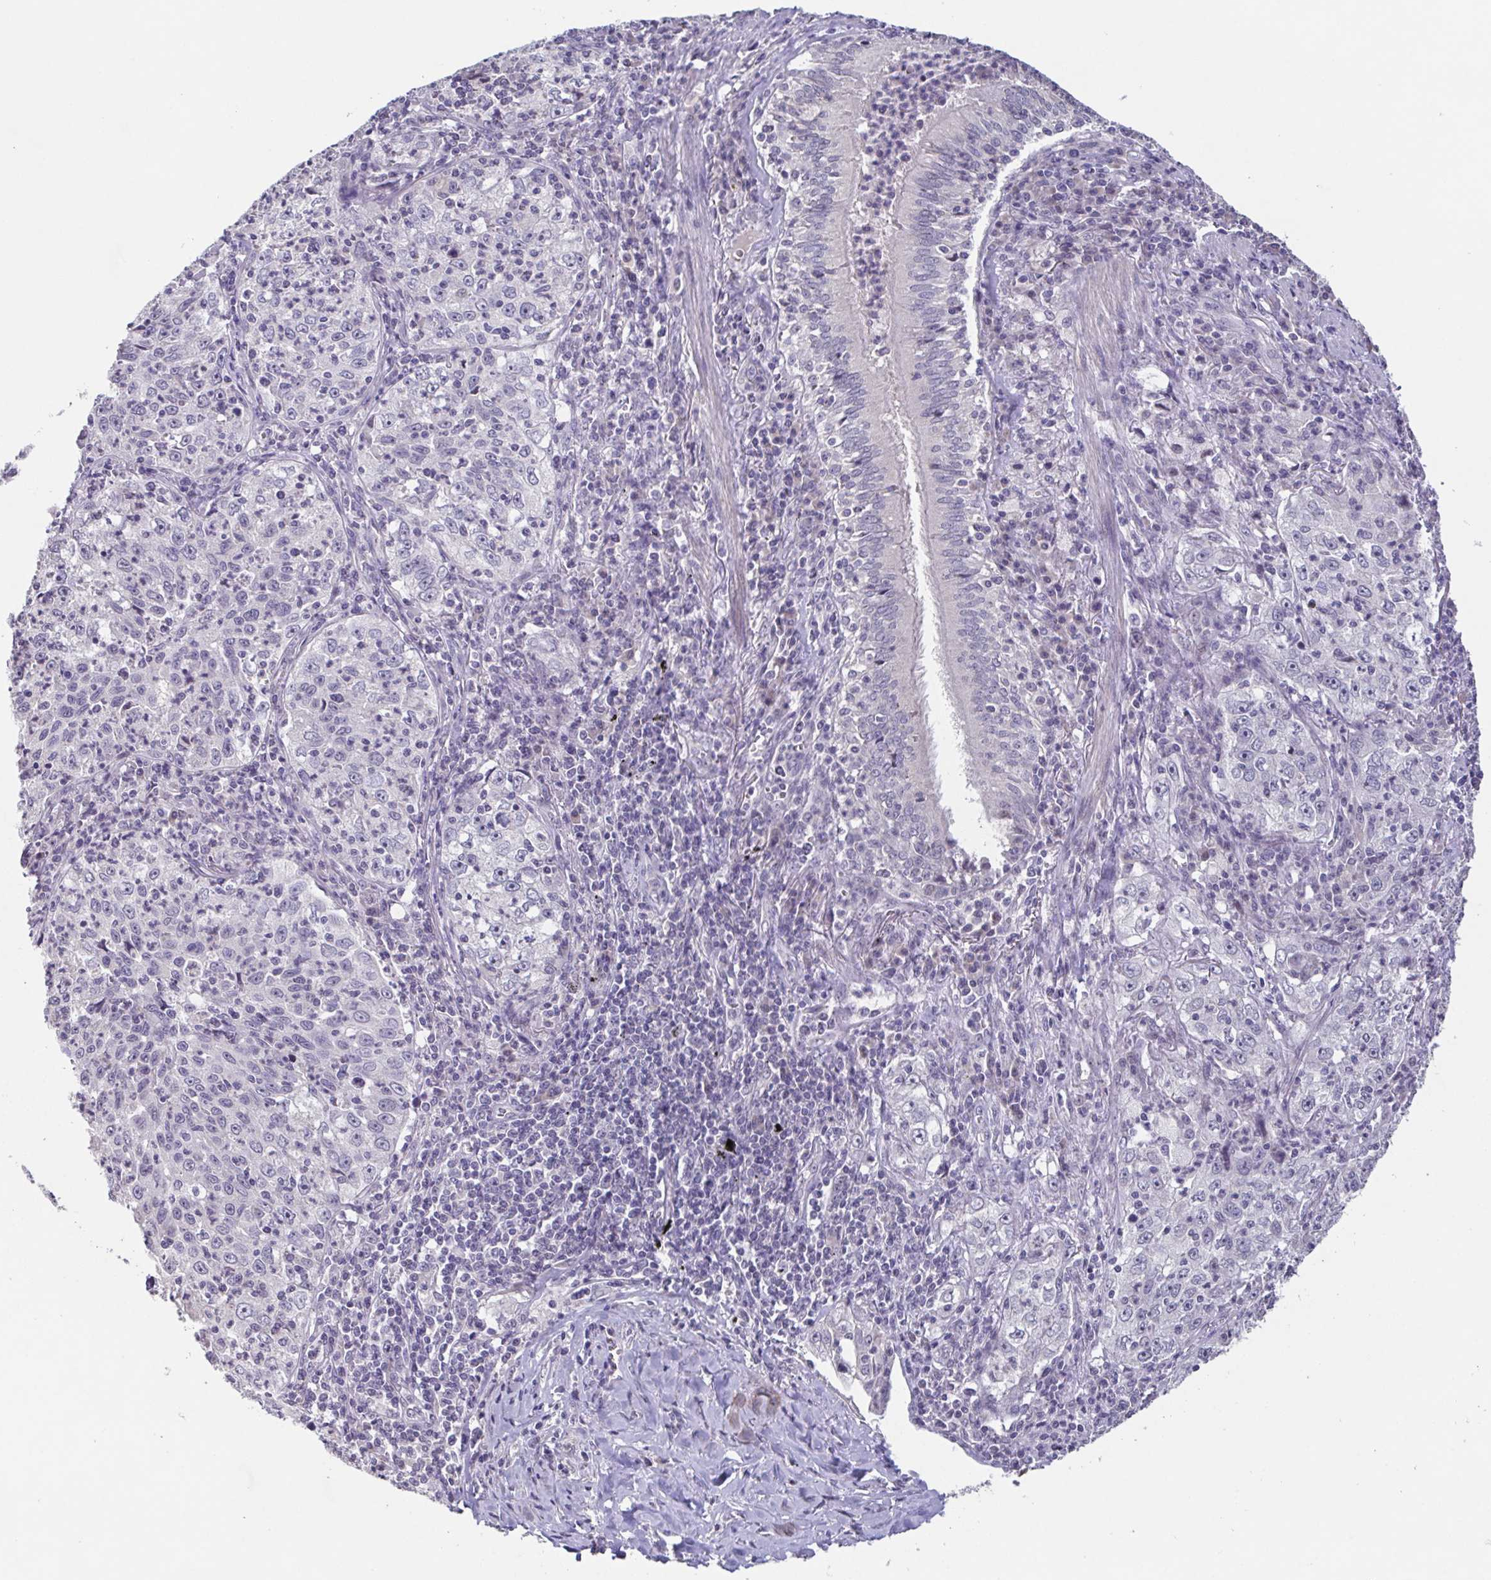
{"staining": {"intensity": "negative", "quantity": "none", "location": "none"}, "tissue": "lung cancer", "cell_type": "Tumor cells", "image_type": "cancer", "snomed": [{"axis": "morphology", "description": "Squamous cell carcinoma, NOS"}, {"axis": "topography", "description": "Lung"}], "caption": "Immunohistochemical staining of lung cancer (squamous cell carcinoma) shows no significant expression in tumor cells. (DAB (3,3'-diaminobenzidine) immunohistochemistry (IHC) visualized using brightfield microscopy, high magnification).", "gene": "GHRL", "patient": {"sex": "male", "age": 71}}